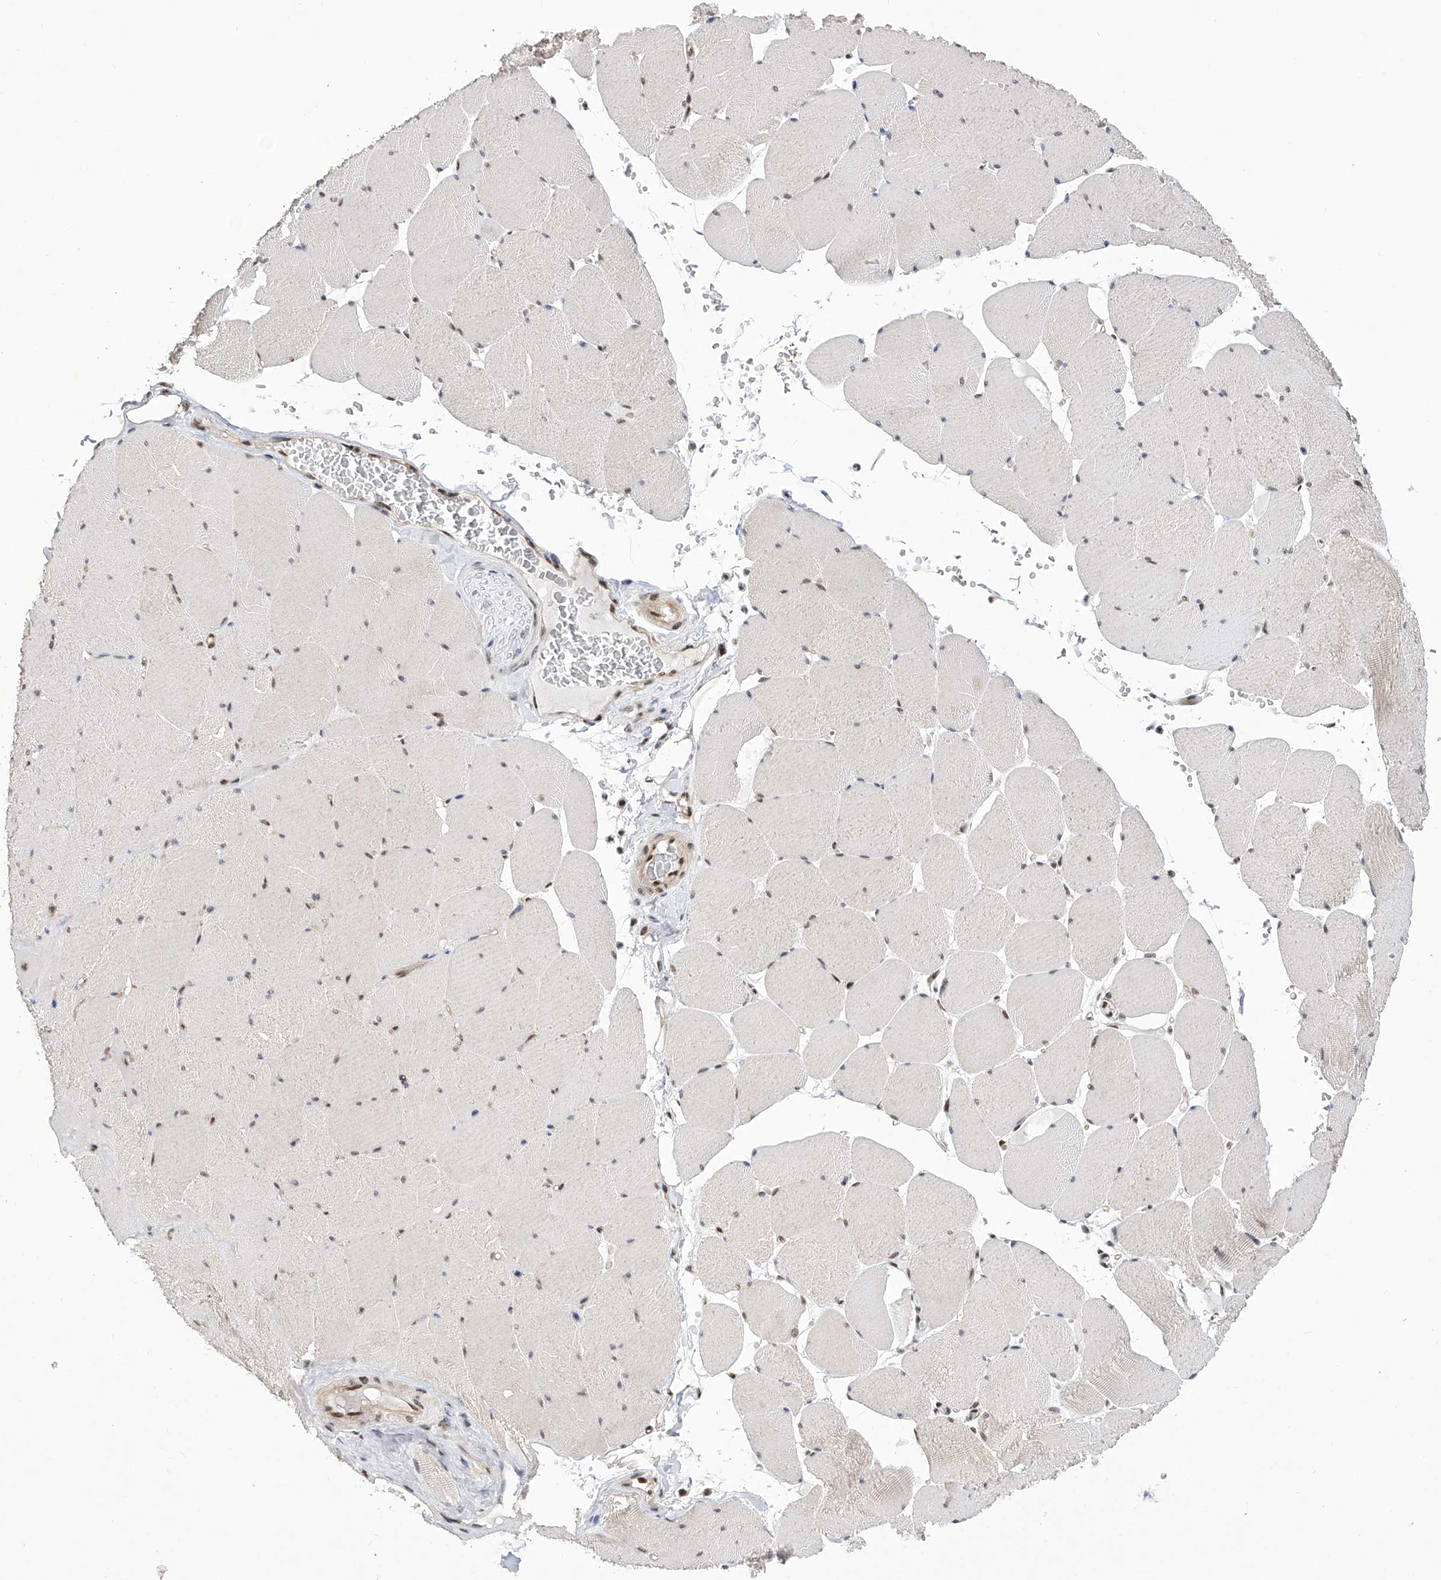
{"staining": {"intensity": "weak", "quantity": "25%-75%", "location": "cytoplasmic/membranous,nuclear"}, "tissue": "skeletal muscle", "cell_type": "Myocytes", "image_type": "normal", "snomed": [{"axis": "morphology", "description": "Normal tissue, NOS"}, {"axis": "topography", "description": "Skeletal muscle"}, {"axis": "topography", "description": "Head-Neck"}], "caption": "Protein staining of normal skeletal muscle shows weak cytoplasmic/membranous,nuclear positivity in about 25%-75% of myocytes.", "gene": "RAD54L", "patient": {"sex": "male", "age": 66}}